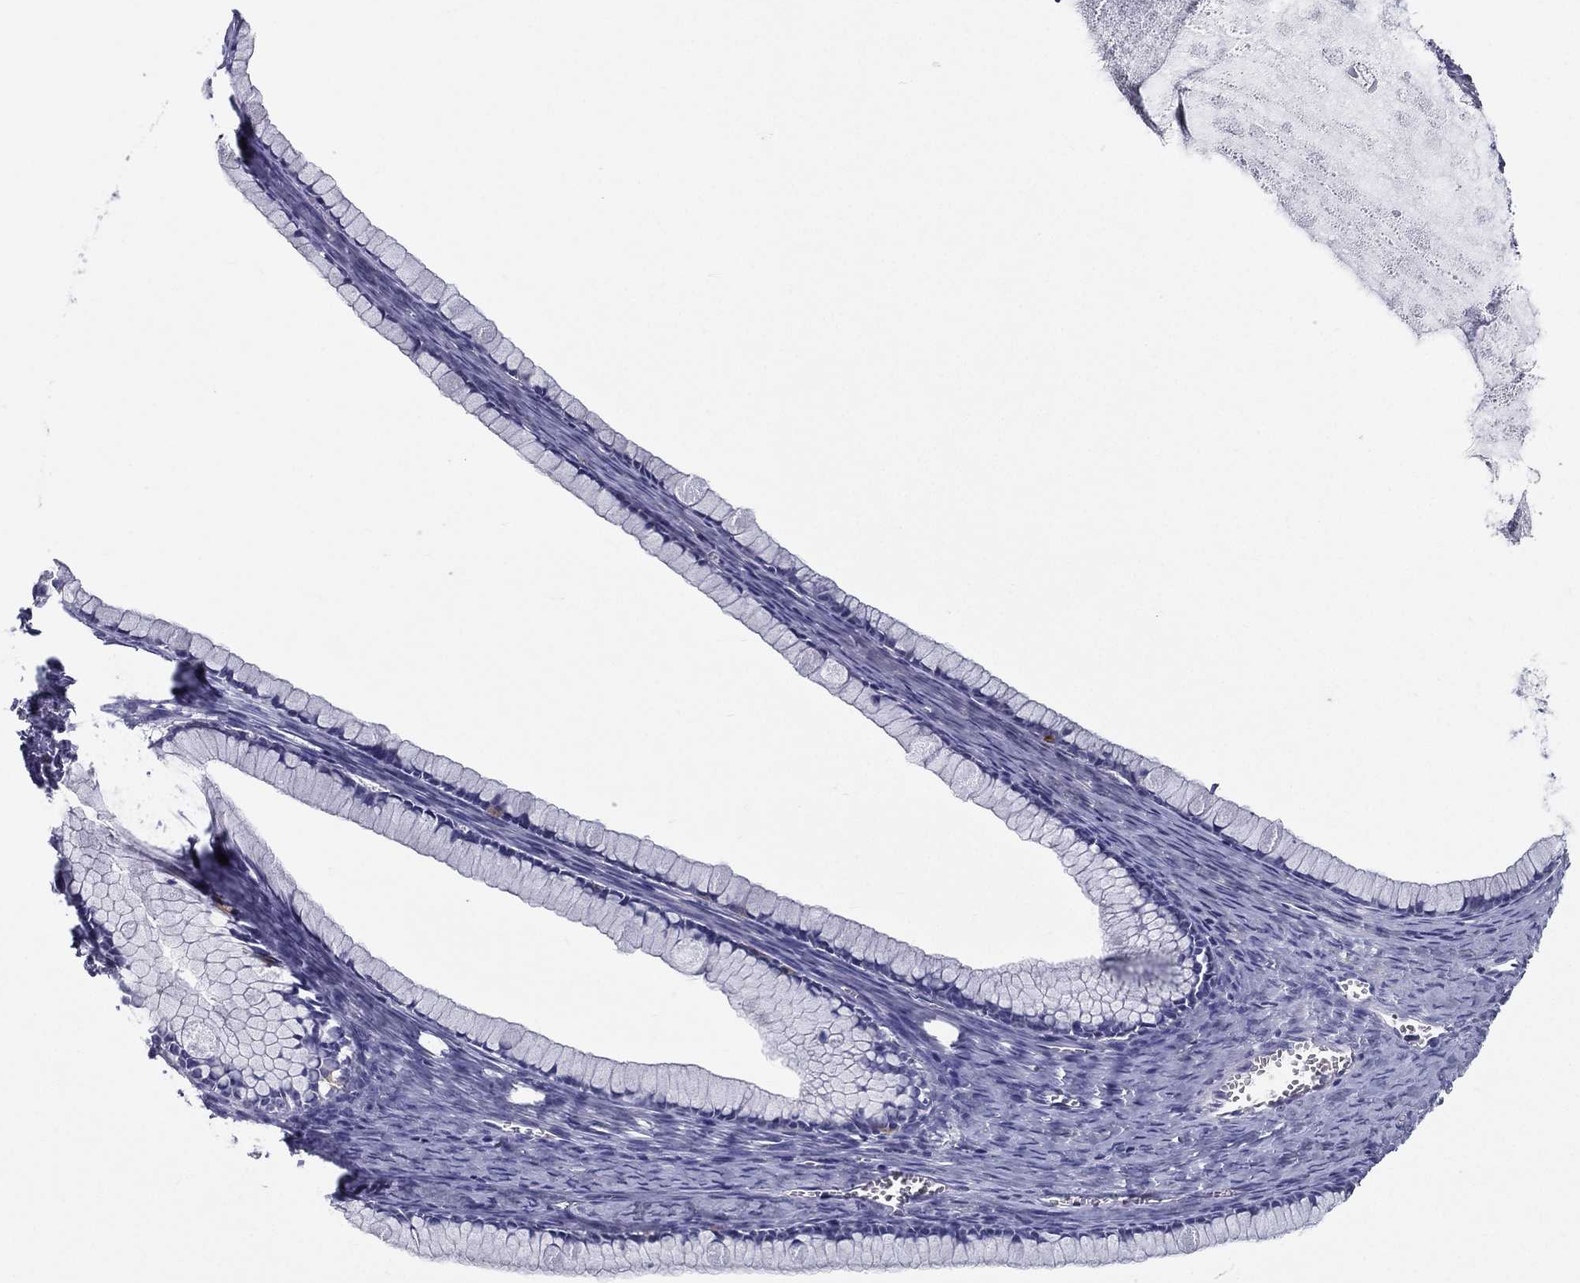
{"staining": {"intensity": "negative", "quantity": "none", "location": "none"}, "tissue": "ovarian cancer", "cell_type": "Tumor cells", "image_type": "cancer", "snomed": [{"axis": "morphology", "description": "Cystadenocarcinoma, mucinous, NOS"}, {"axis": "topography", "description": "Ovary"}], "caption": "A micrograph of mucinous cystadenocarcinoma (ovarian) stained for a protein shows no brown staining in tumor cells.", "gene": "PCSK1", "patient": {"sex": "female", "age": 41}}